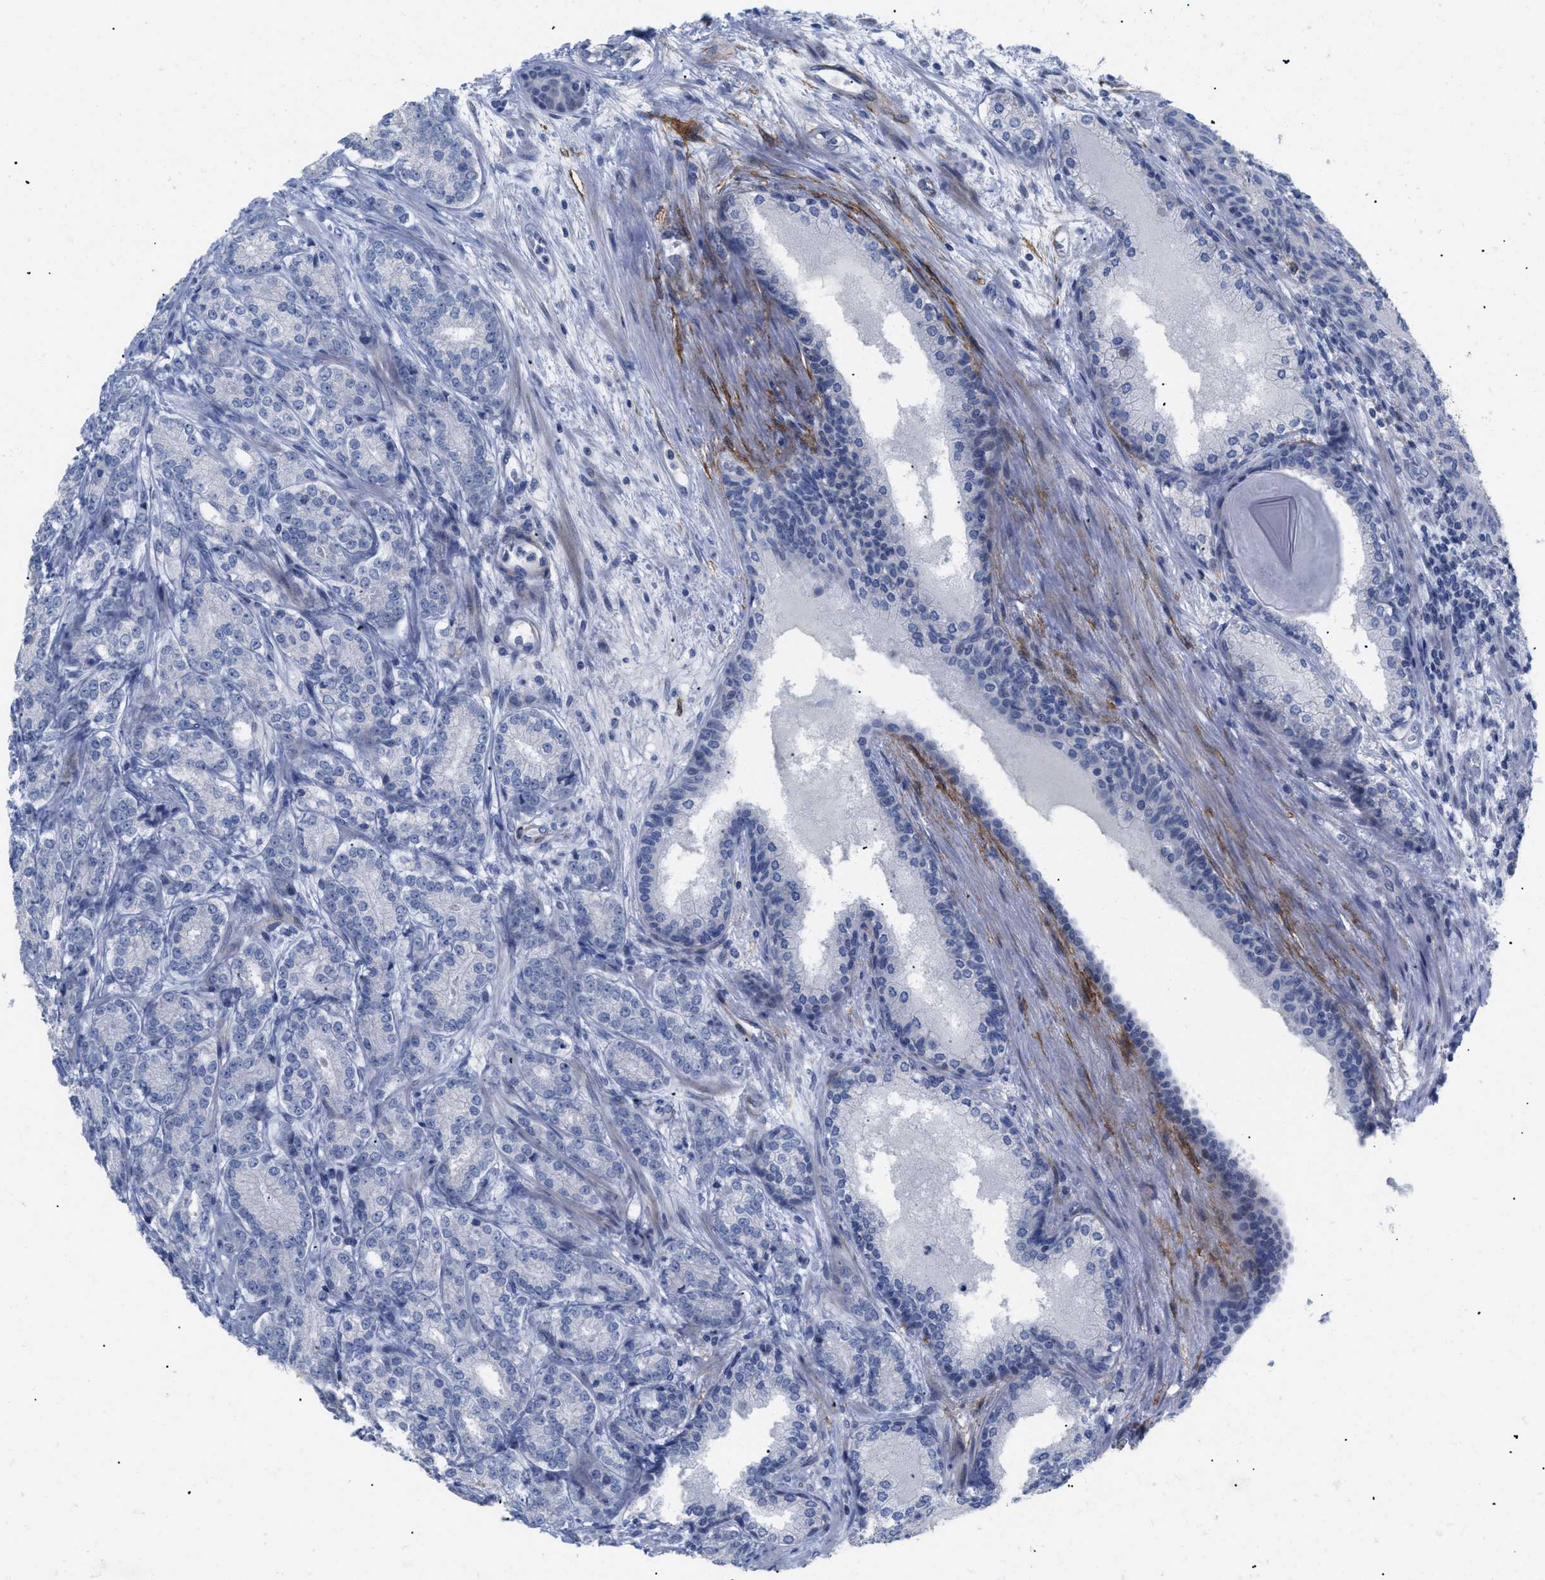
{"staining": {"intensity": "negative", "quantity": "none", "location": "none"}, "tissue": "prostate cancer", "cell_type": "Tumor cells", "image_type": "cancer", "snomed": [{"axis": "morphology", "description": "Adenocarcinoma, High grade"}, {"axis": "topography", "description": "Prostate"}], "caption": "Immunohistochemistry histopathology image of neoplastic tissue: human prostate cancer (adenocarcinoma (high-grade)) stained with DAB shows no significant protein staining in tumor cells. Brightfield microscopy of immunohistochemistry stained with DAB (brown) and hematoxylin (blue), captured at high magnification.", "gene": "CAV3", "patient": {"sex": "male", "age": 61}}